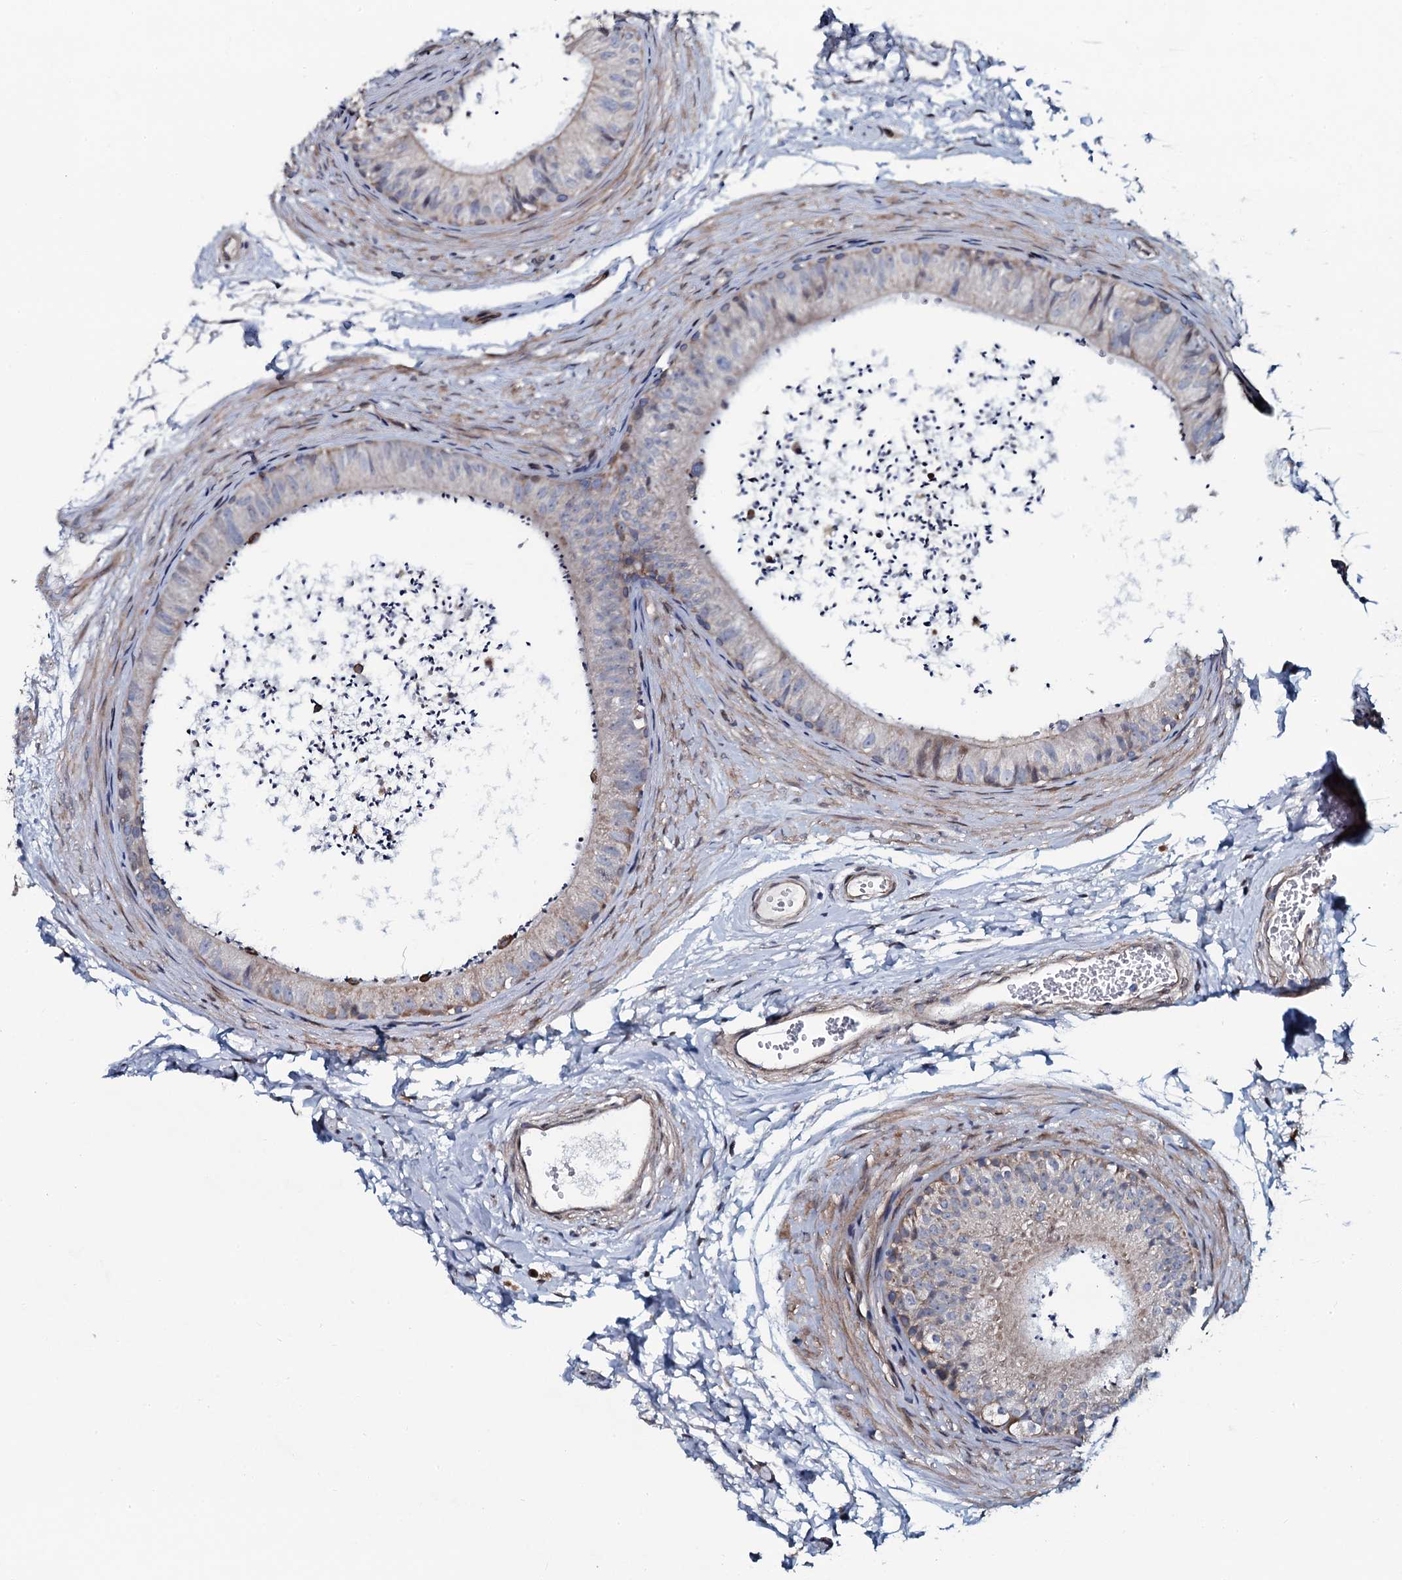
{"staining": {"intensity": "weak", "quantity": "<25%", "location": "cytoplasmic/membranous"}, "tissue": "epididymis", "cell_type": "Glandular cells", "image_type": "normal", "snomed": [{"axis": "morphology", "description": "Normal tissue, NOS"}, {"axis": "topography", "description": "Epididymis"}], "caption": "Histopathology image shows no protein expression in glandular cells of normal epididymis. The staining was performed using DAB to visualize the protein expression in brown, while the nuclei were stained in blue with hematoxylin (Magnification: 20x).", "gene": "KCTD4", "patient": {"sex": "male", "age": 56}}